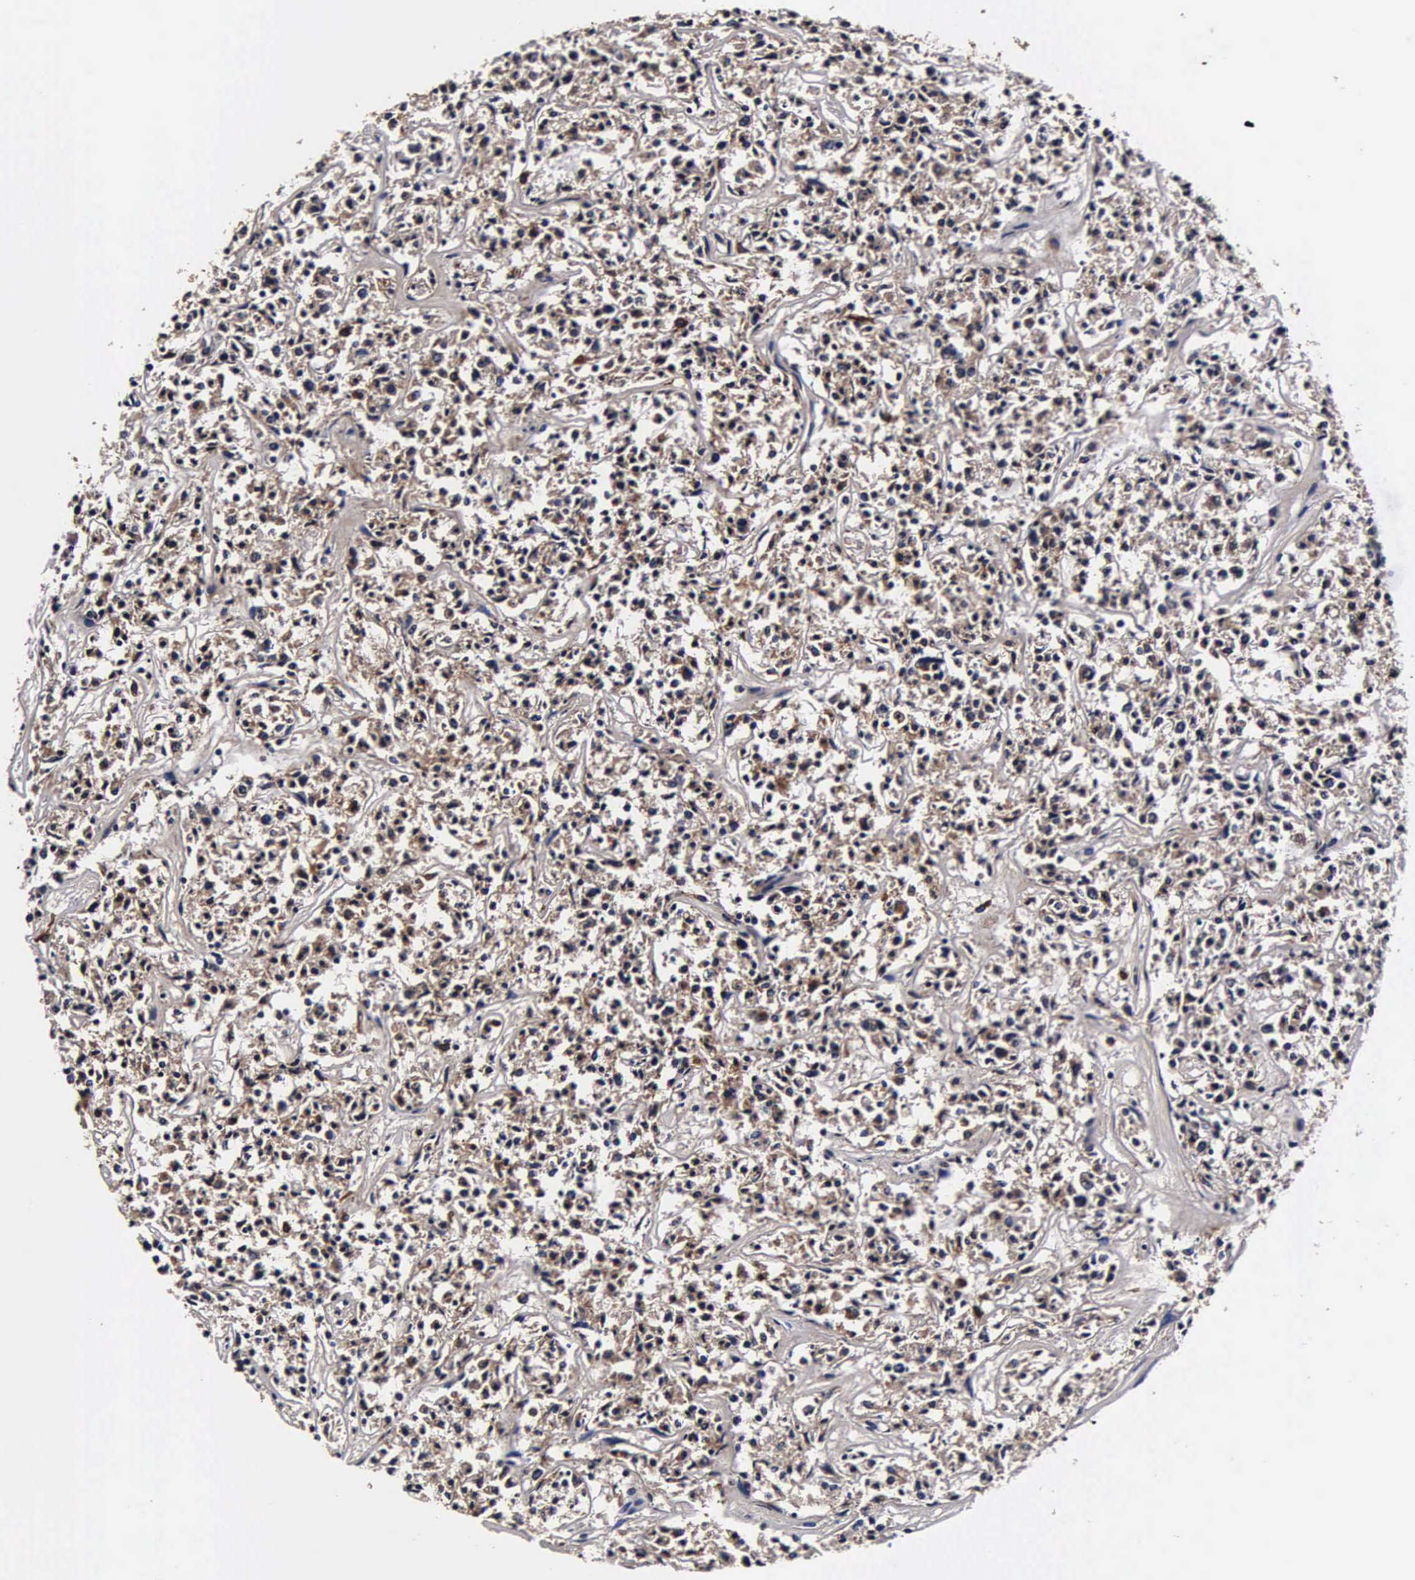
{"staining": {"intensity": "moderate", "quantity": ">75%", "location": "cytoplasmic/membranous"}, "tissue": "lymphoma", "cell_type": "Tumor cells", "image_type": "cancer", "snomed": [{"axis": "morphology", "description": "Malignant lymphoma, non-Hodgkin's type, Low grade"}, {"axis": "topography", "description": "Small intestine"}], "caption": "Protein staining of low-grade malignant lymphoma, non-Hodgkin's type tissue reveals moderate cytoplasmic/membranous positivity in approximately >75% of tumor cells.", "gene": "CST3", "patient": {"sex": "female", "age": 59}}